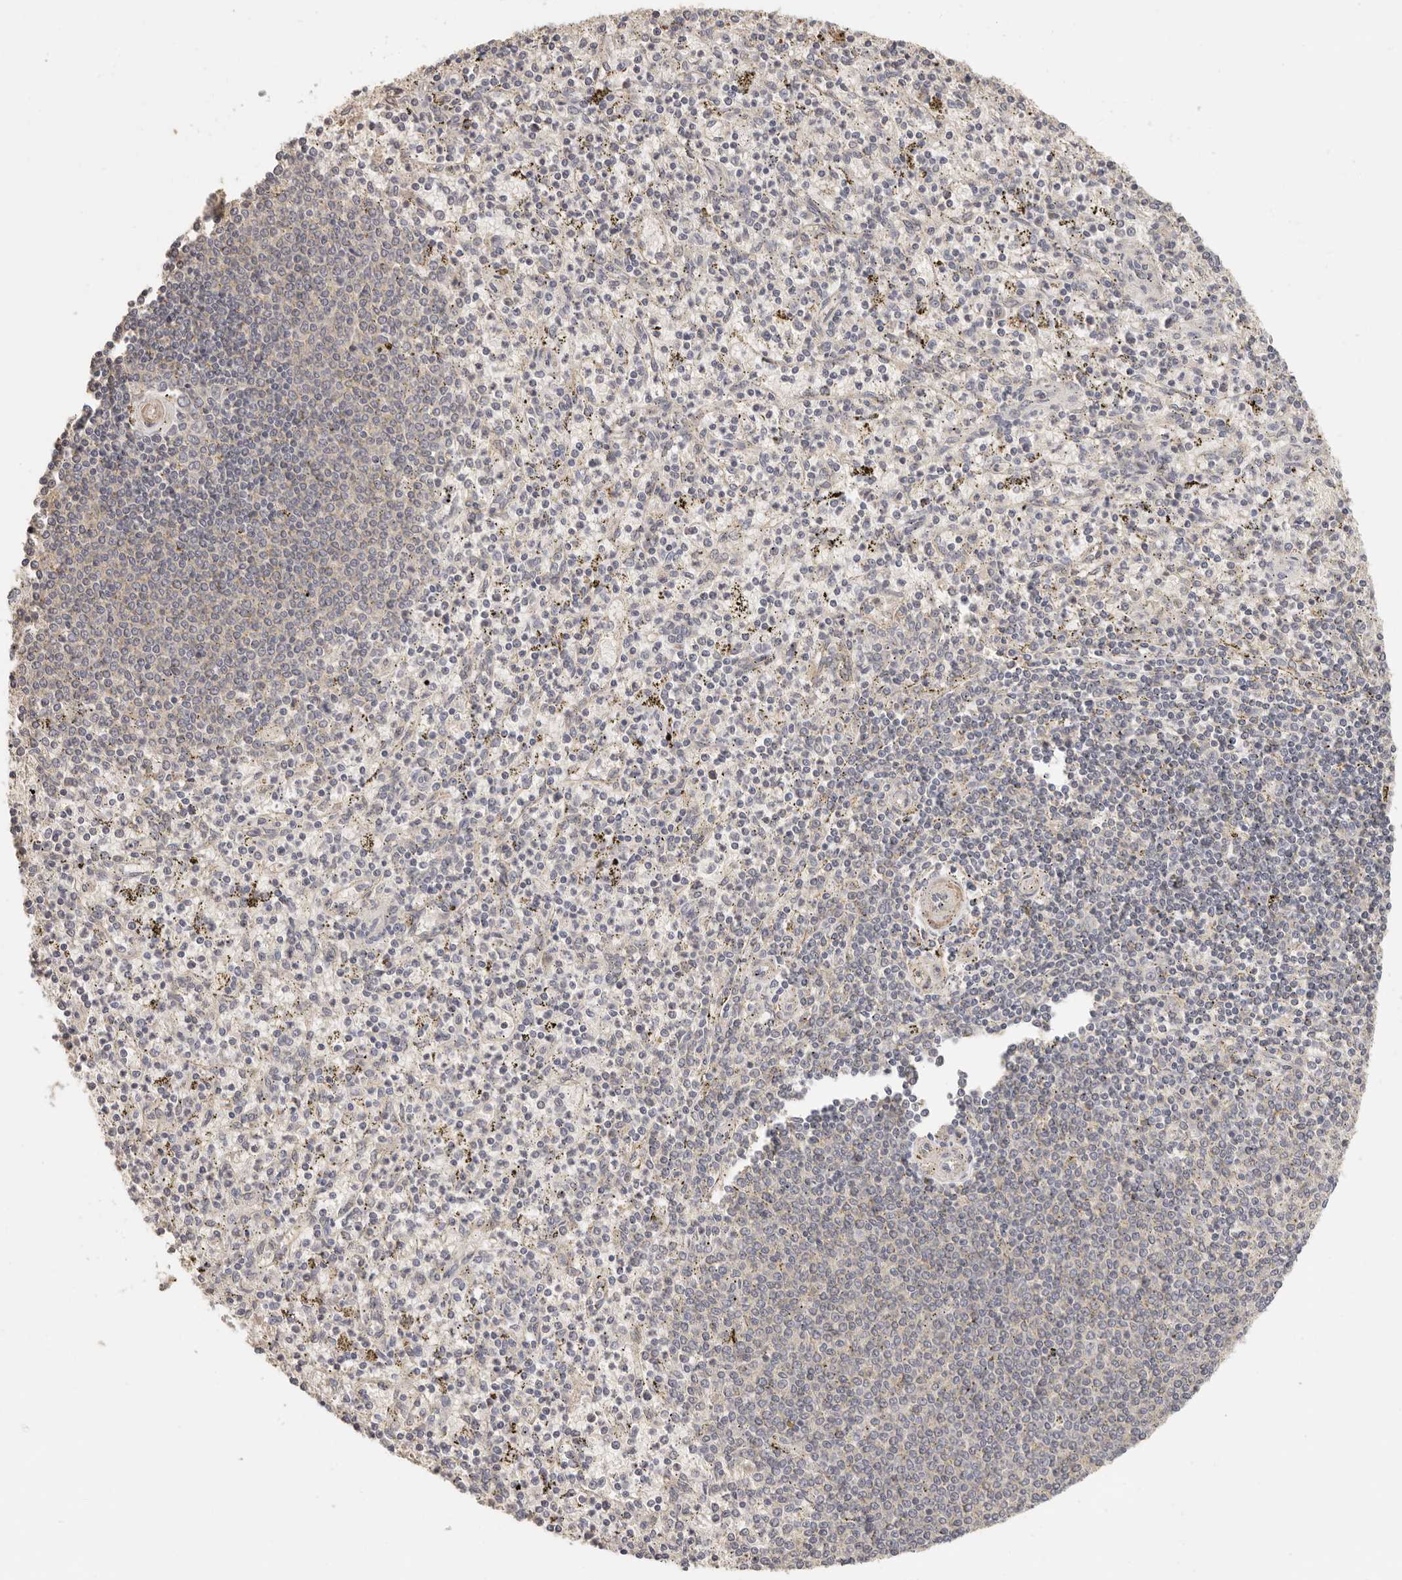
{"staining": {"intensity": "moderate", "quantity": "<25%", "location": "cytoplasmic/membranous"}, "tissue": "spleen", "cell_type": "Cells in red pulp", "image_type": "normal", "snomed": [{"axis": "morphology", "description": "Normal tissue, NOS"}, {"axis": "topography", "description": "Spleen"}], "caption": "IHC (DAB (3,3'-diaminobenzidine)) staining of normal spleen exhibits moderate cytoplasmic/membranous protein expression in about <25% of cells in red pulp. Nuclei are stained in blue.", "gene": "CSK", "patient": {"sex": "male", "age": 72}}